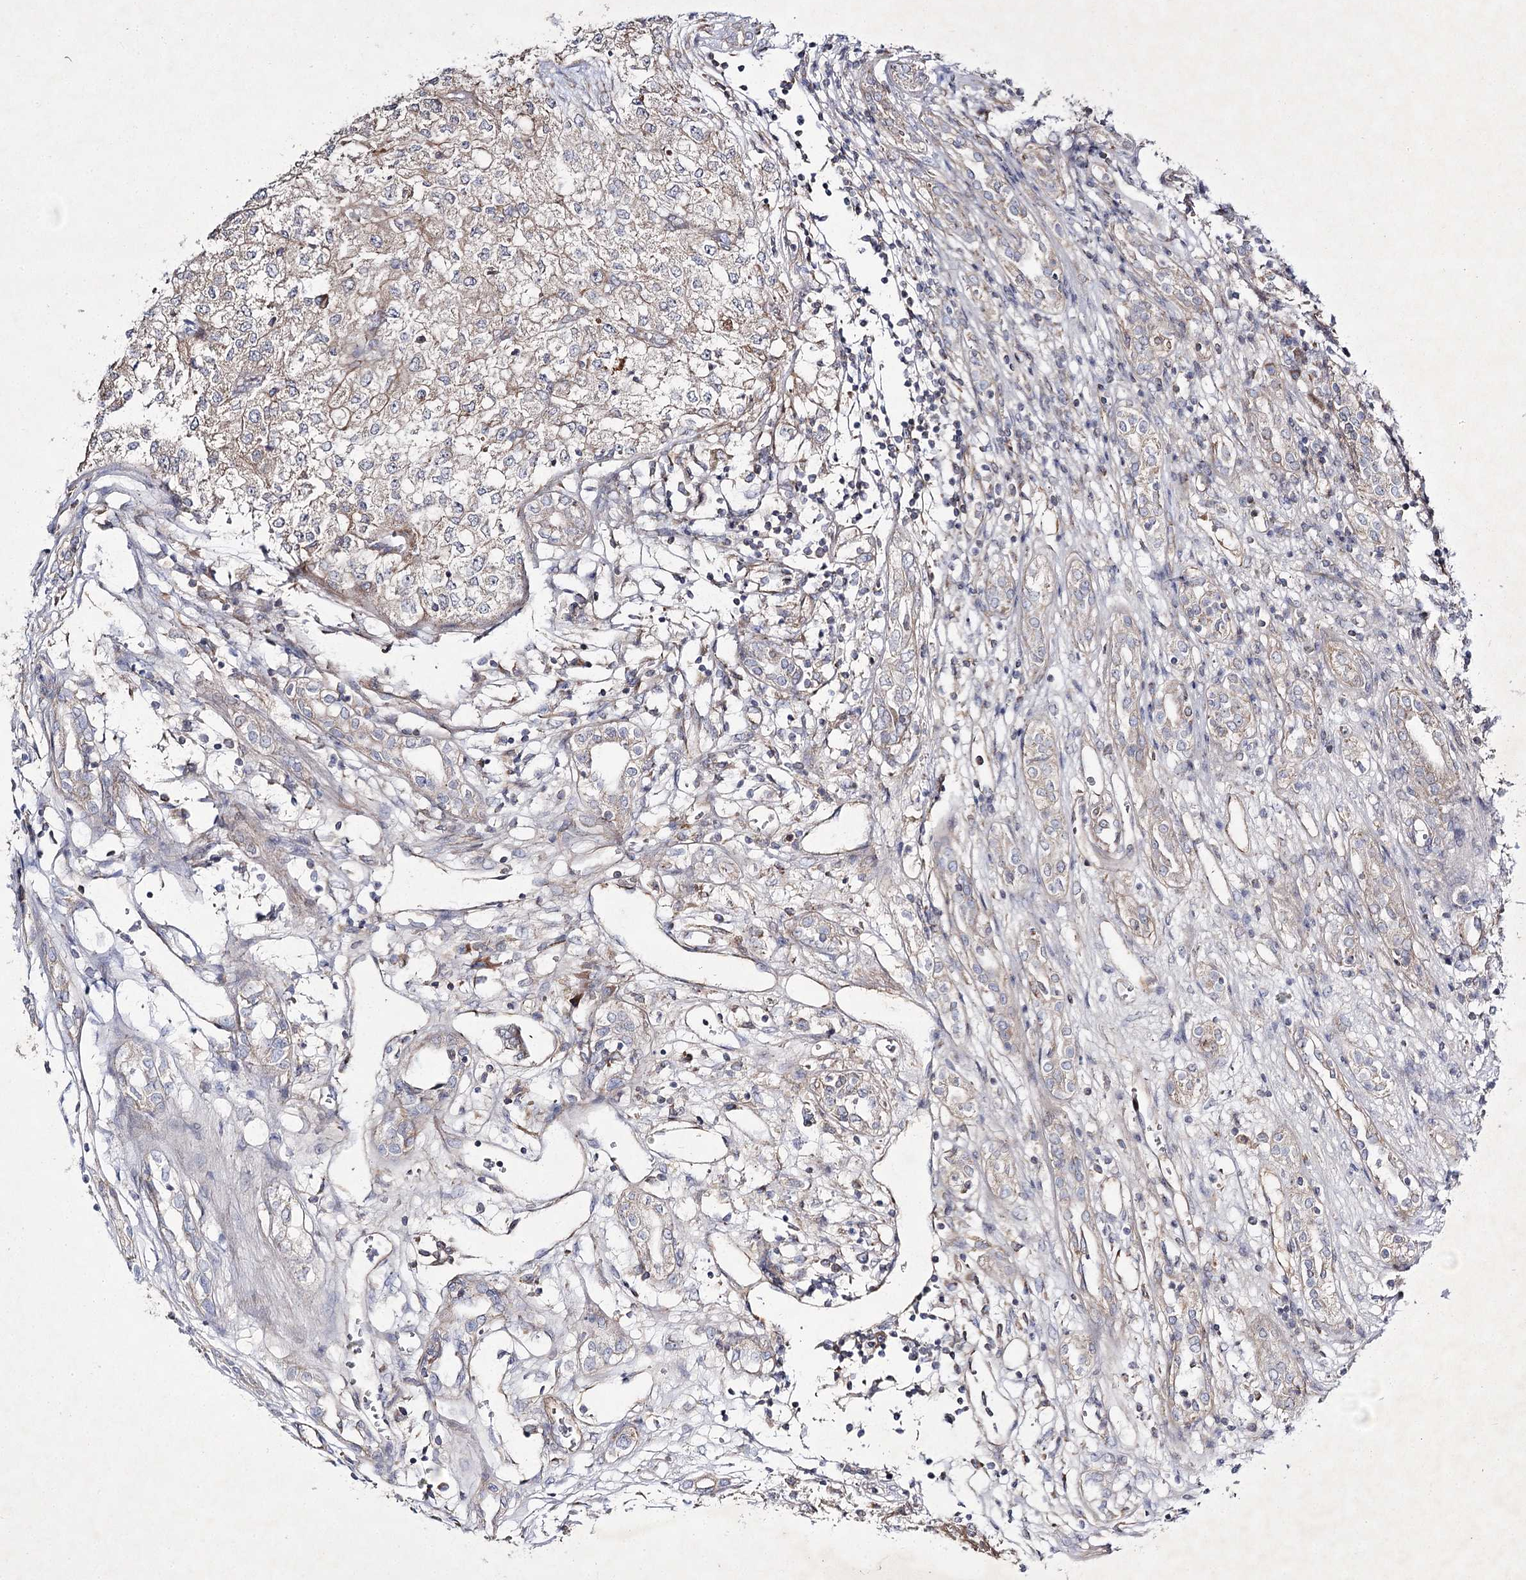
{"staining": {"intensity": "weak", "quantity": "<25%", "location": "cytoplasmic/membranous"}, "tissue": "renal cancer", "cell_type": "Tumor cells", "image_type": "cancer", "snomed": [{"axis": "morphology", "description": "Adenocarcinoma, NOS"}, {"axis": "topography", "description": "Kidney"}], "caption": "The photomicrograph reveals no staining of tumor cells in renal cancer.", "gene": "KIAA0825", "patient": {"sex": "female", "age": 54}}